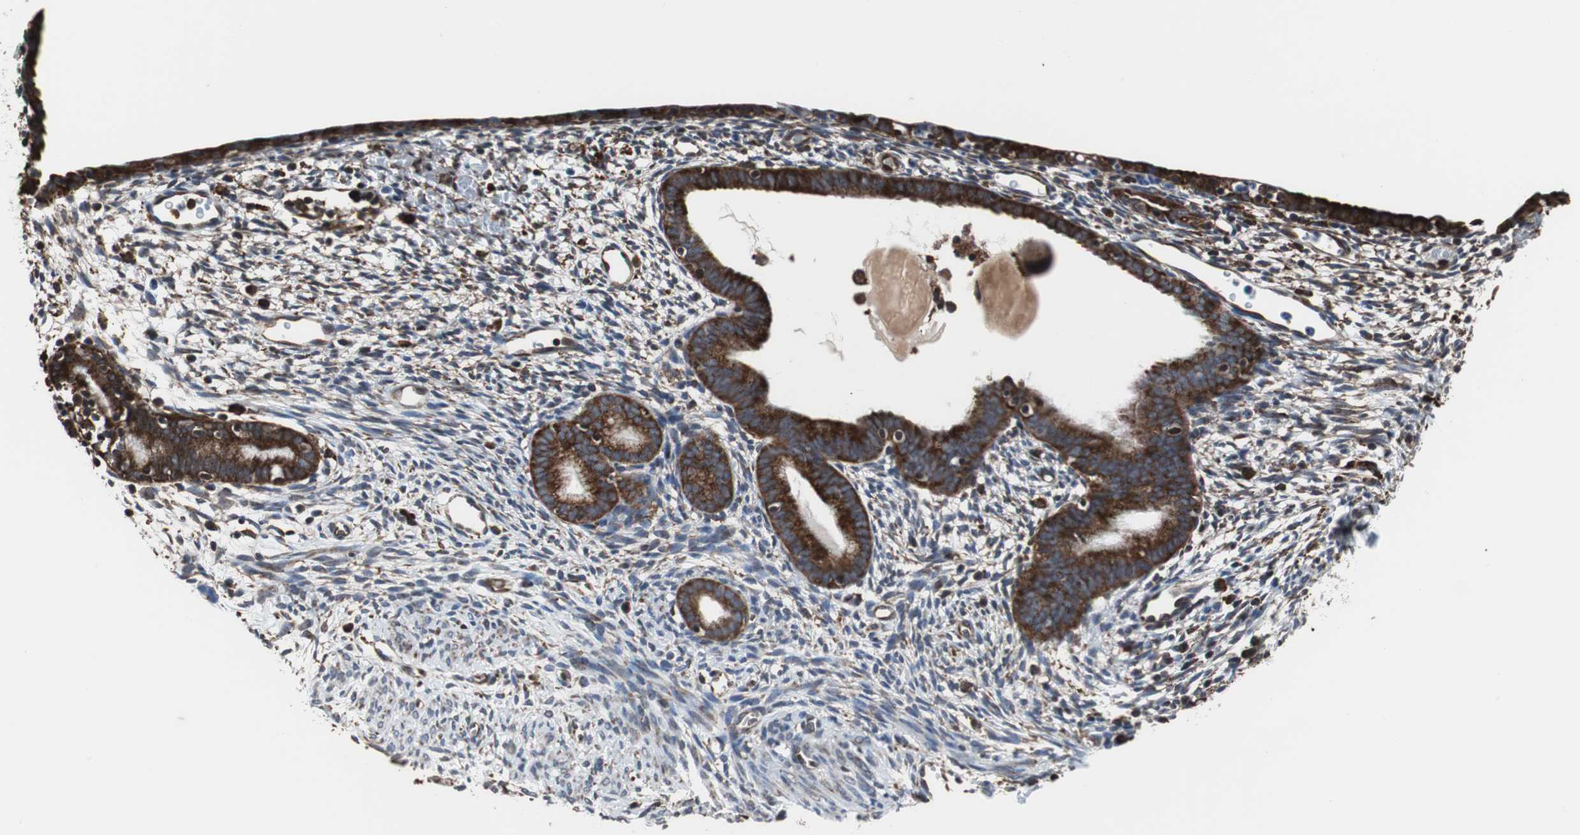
{"staining": {"intensity": "moderate", "quantity": "<25%", "location": "cytoplasmic/membranous"}, "tissue": "endometrium", "cell_type": "Cells in endometrial stroma", "image_type": "normal", "snomed": [{"axis": "morphology", "description": "Normal tissue, NOS"}, {"axis": "morphology", "description": "Atrophy, NOS"}, {"axis": "topography", "description": "Uterus"}, {"axis": "topography", "description": "Endometrium"}], "caption": "High-magnification brightfield microscopy of benign endometrium stained with DAB (brown) and counterstained with hematoxylin (blue). cells in endometrial stroma exhibit moderate cytoplasmic/membranous expression is appreciated in about<25% of cells.", "gene": "USP10", "patient": {"sex": "female", "age": 68}}